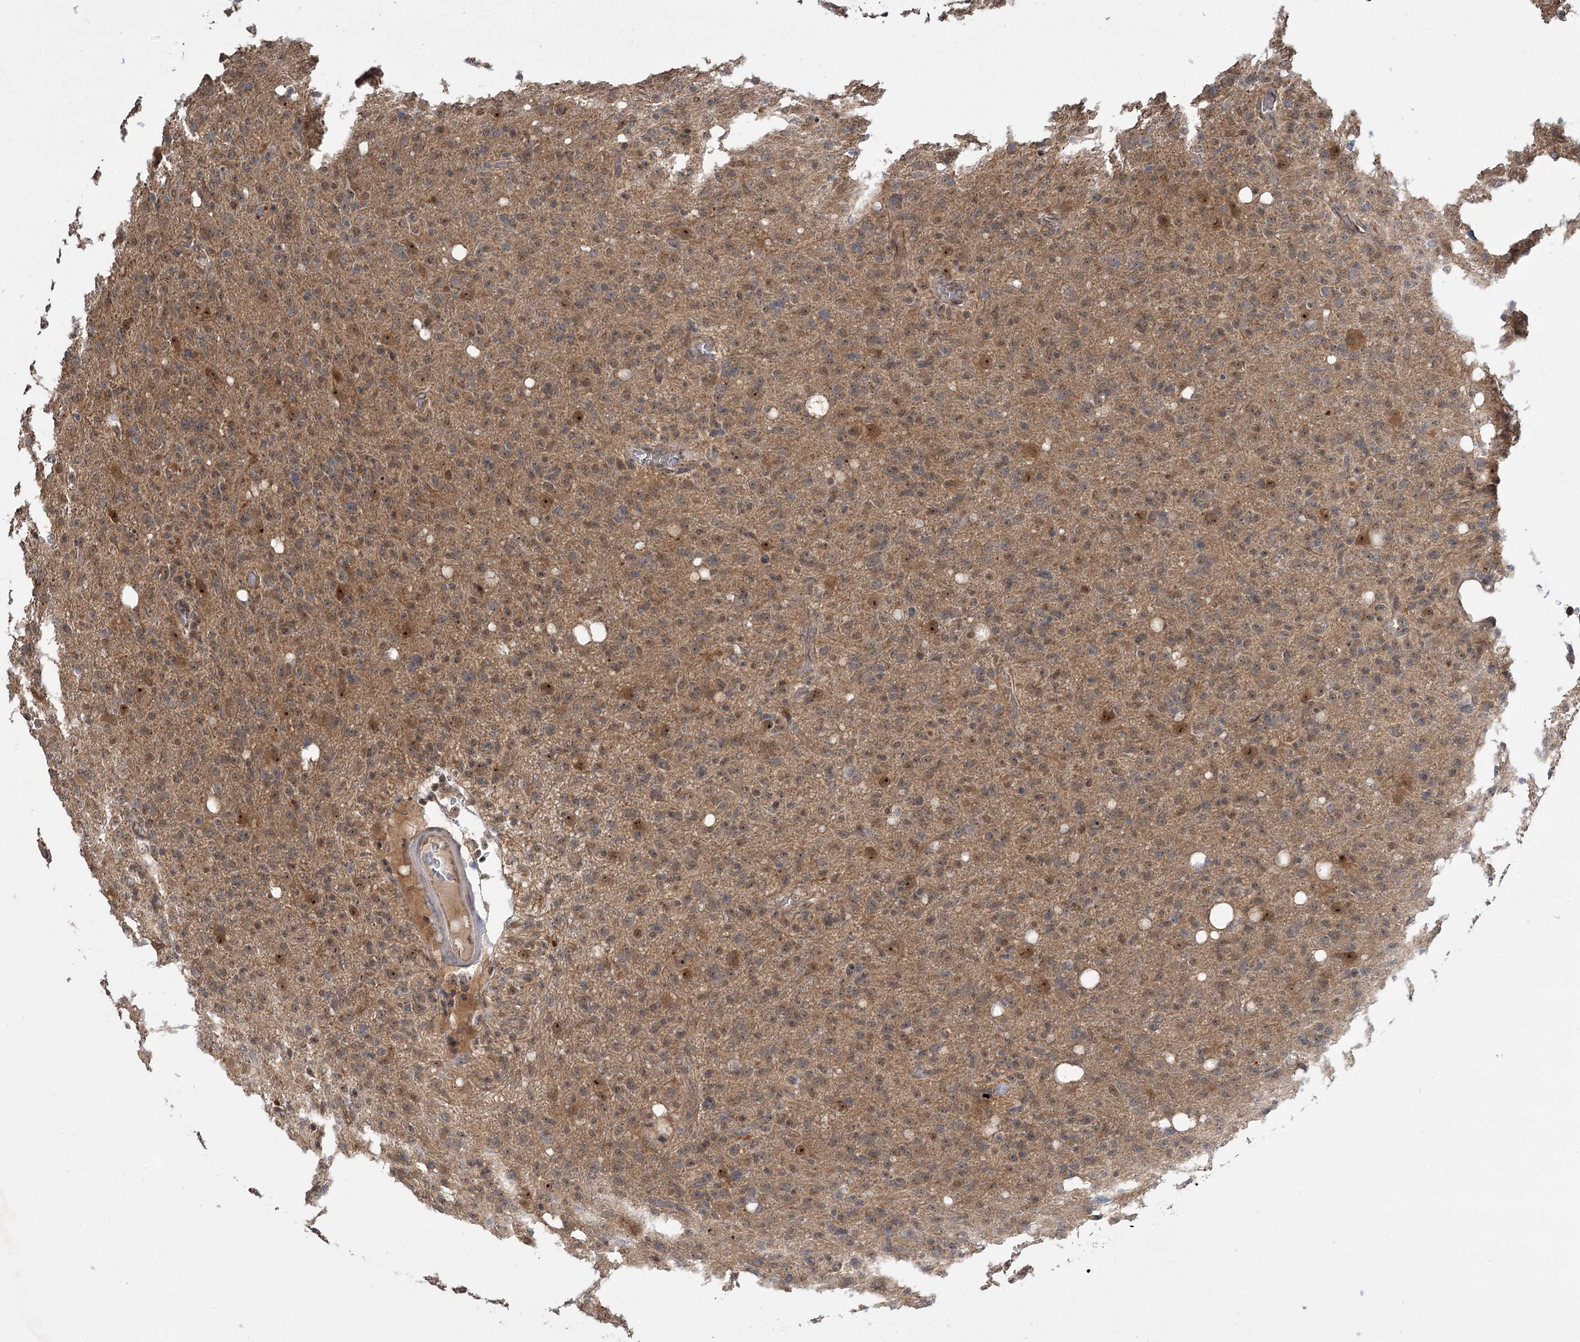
{"staining": {"intensity": "weak", "quantity": "<25%", "location": "nuclear"}, "tissue": "glioma", "cell_type": "Tumor cells", "image_type": "cancer", "snomed": [{"axis": "morphology", "description": "Glioma, malignant, High grade"}, {"axis": "topography", "description": "Brain"}], "caption": "Glioma was stained to show a protein in brown. There is no significant expression in tumor cells.", "gene": "SERGEF", "patient": {"sex": "female", "age": 57}}